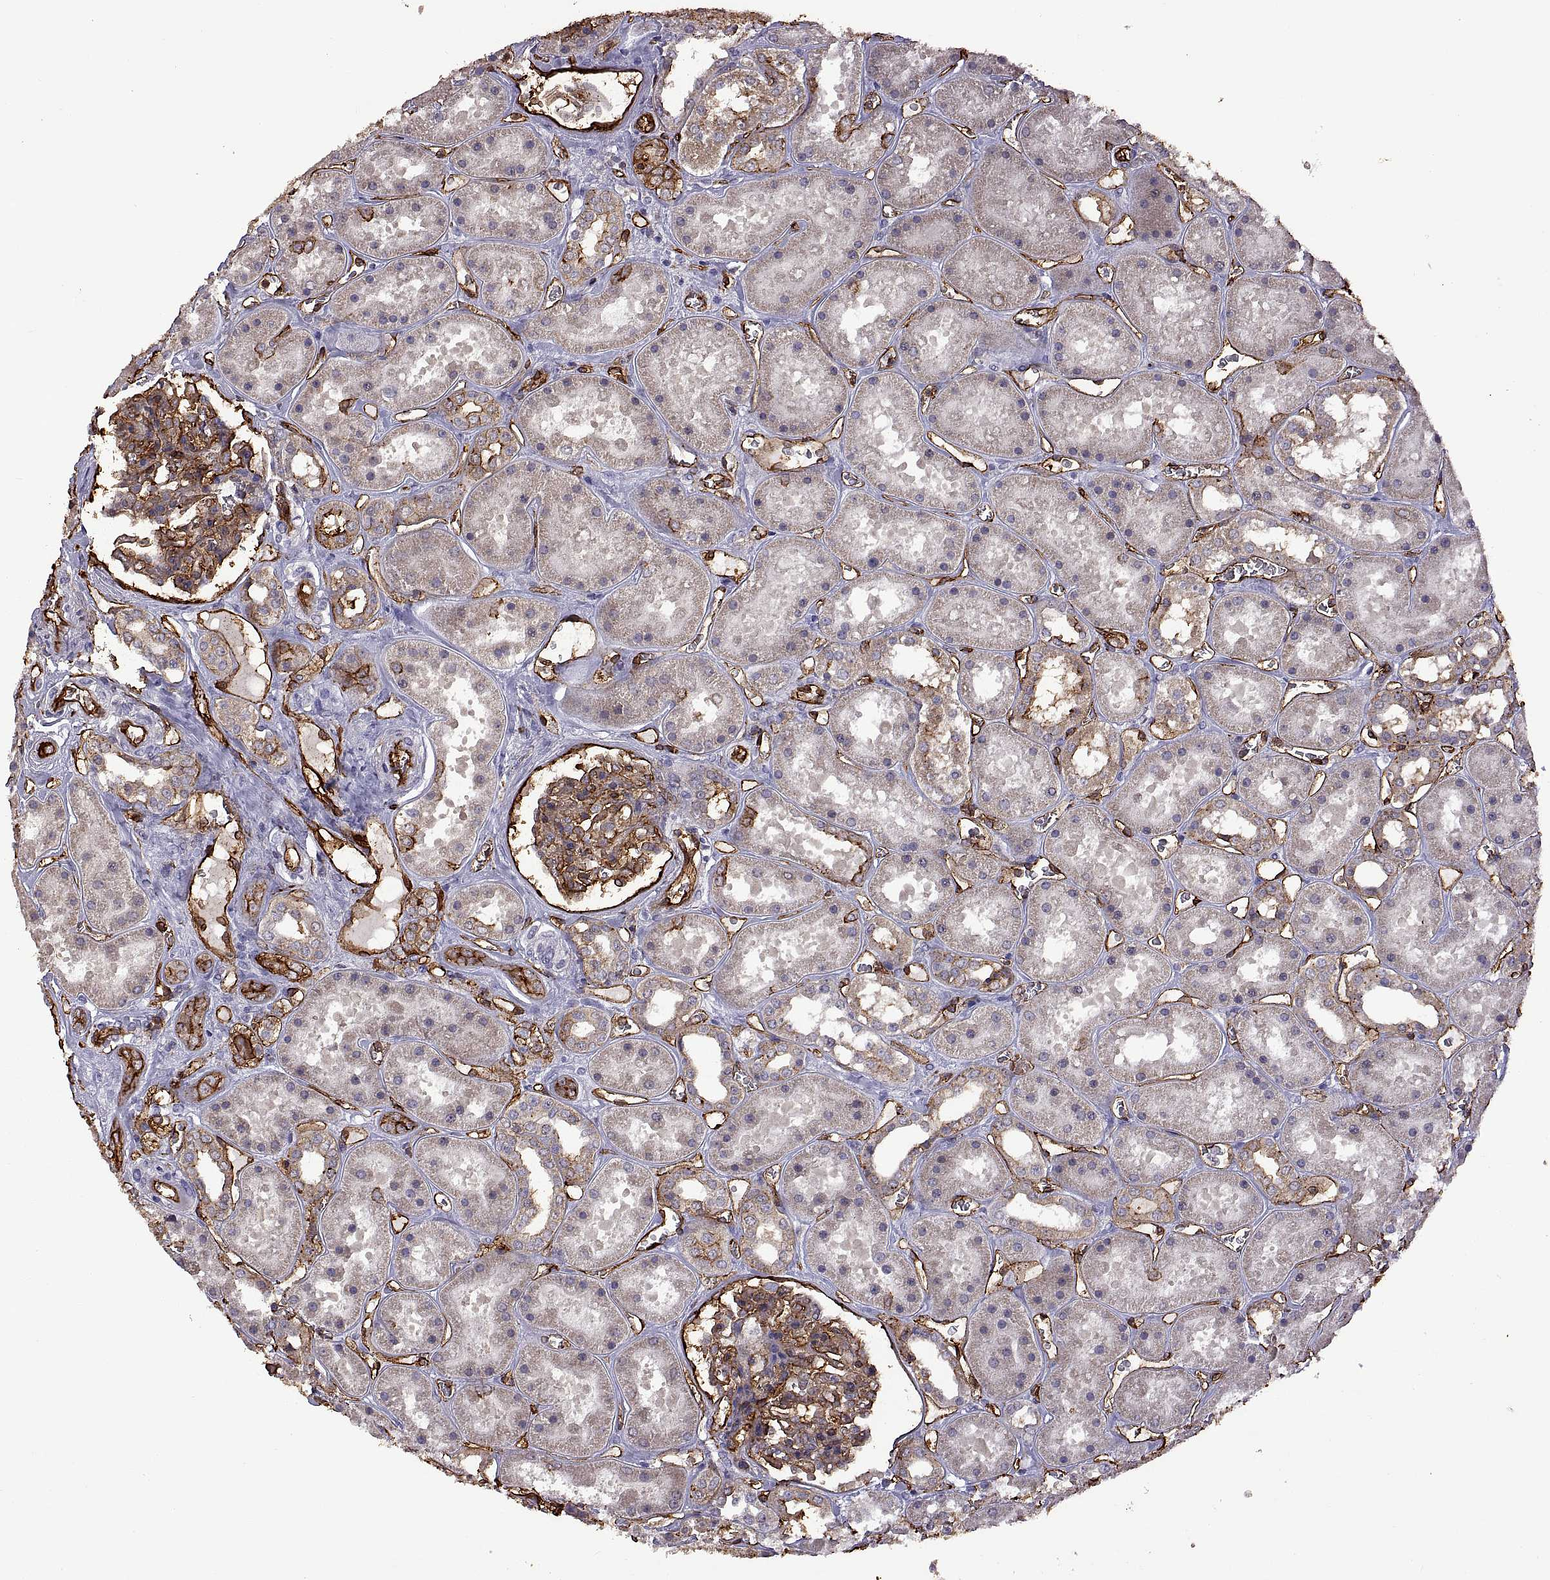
{"staining": {"intensity": "strong", "quantity": ">75%", "location": "cytoplasmic/membranous"}, "tissue": "kidney", "cell_type": "Cells in glomeruli", "image_type": "normal", "snomed": [{"axis": "morphology", "description": "Normal tissue, NOS"}, {"axis": "topography", "description": "Kidney"}], "caption": "IHC photomicrograph of unremarkable kidney: kidney stained using immunohistochemistry demonstrates high levels of strong protein expression localized specifically in the cytoplasmic/membranous of cells in glomeruli, appearing as a cytoplasmic/membranous brown color.", "gene": "S100A10", "patient": {"sex": "female", "age": 41}}